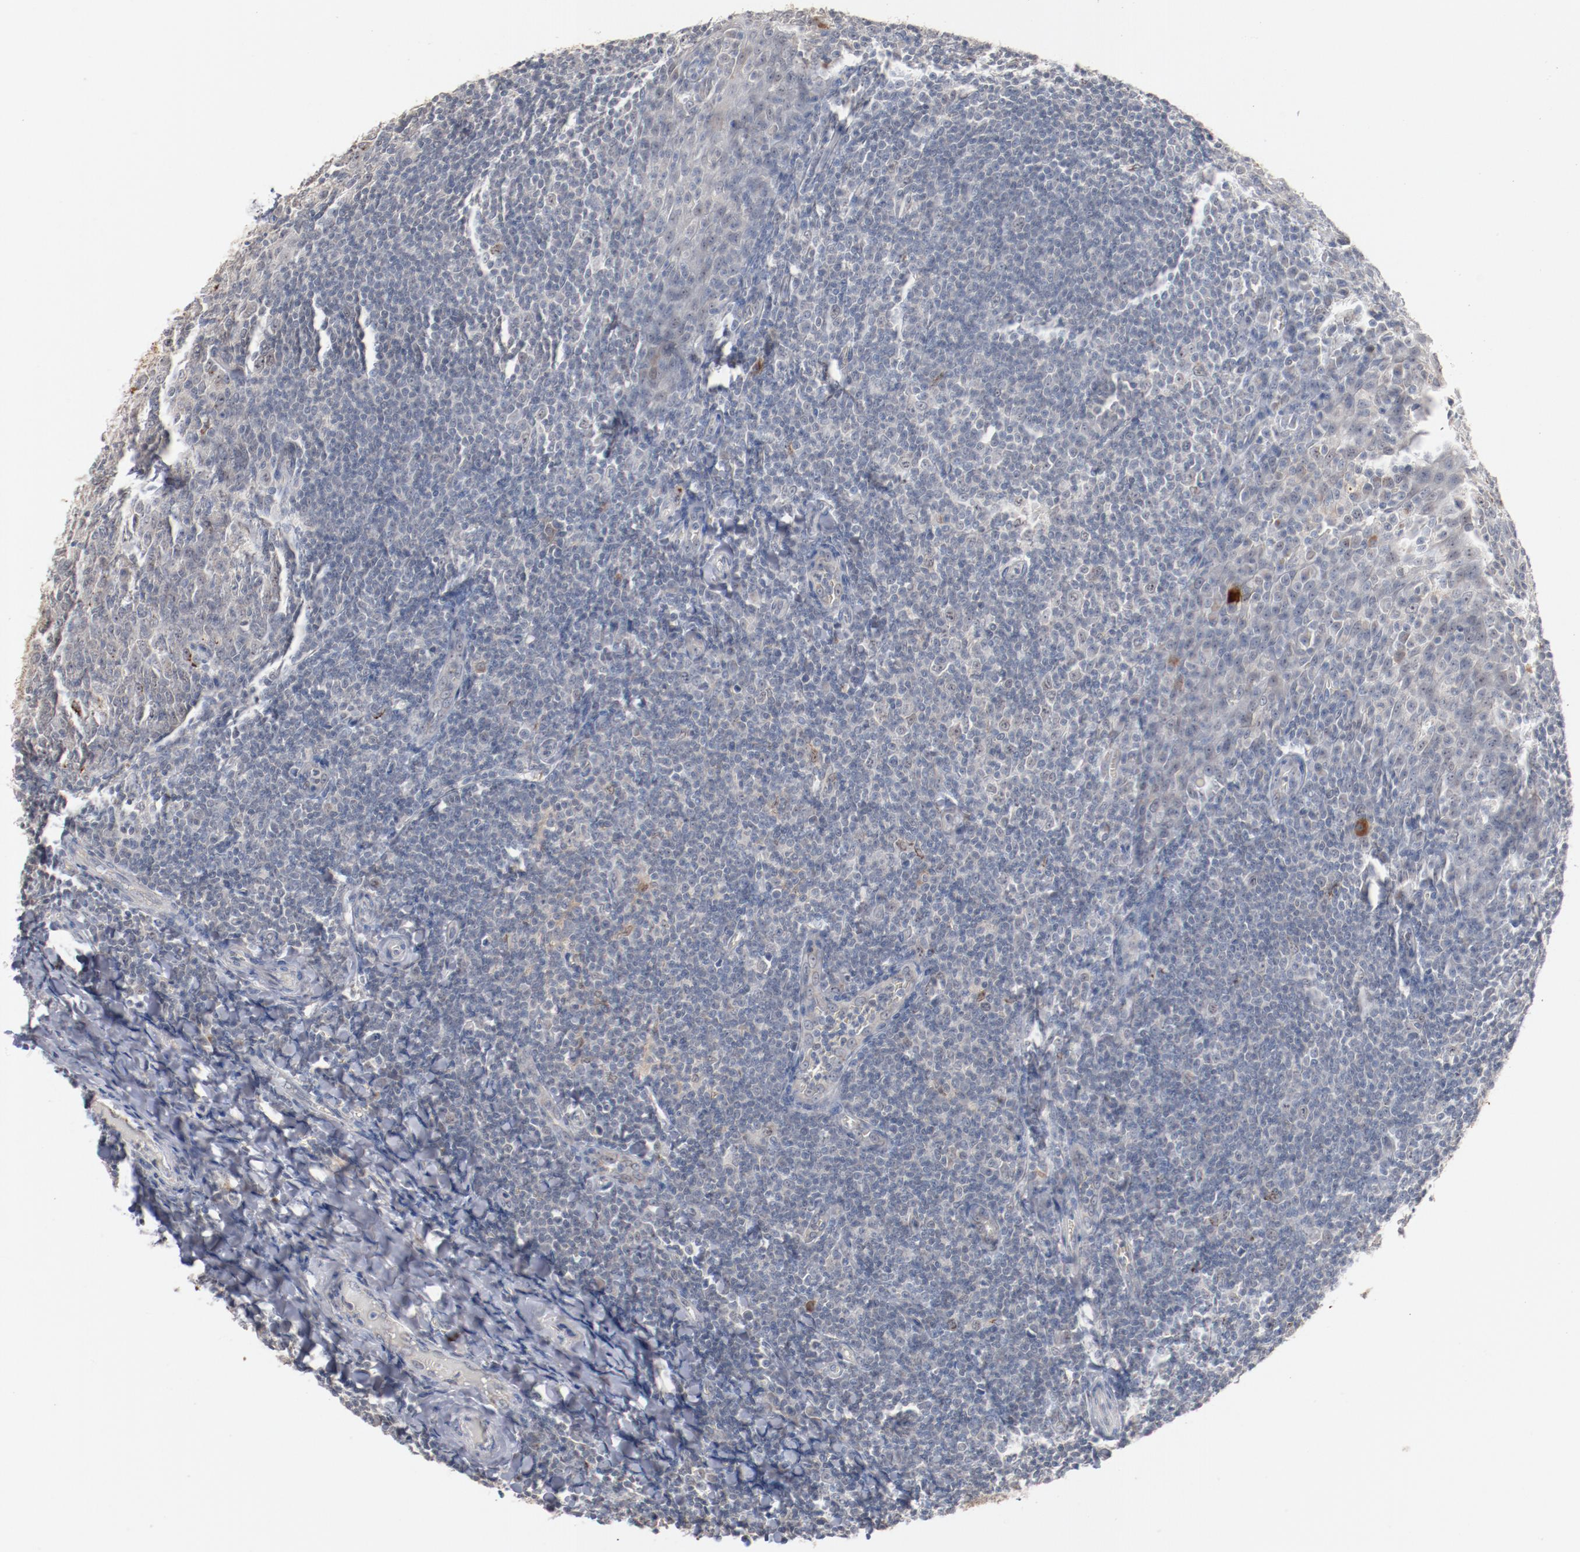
{"staining": {"intensity": "negative", "quantity": "none", "location": "none"}, "tissue": "tonsil", "cell_type": "Germinal center cells", "image_type": "normal", "snomed": [{"axis": "morphology", "description": "Normal tissue, NOS"}, {"axis": "topography", "description": "Tonsil"}], "caption": "A high-resolution histopathology image shows immunohistochemistry staining of unremarkable tonsil, which demonstrates no significant staining in germinal center cells.", "gene": "ERICH1", "patient": {"sex": "male", "age": 31}}